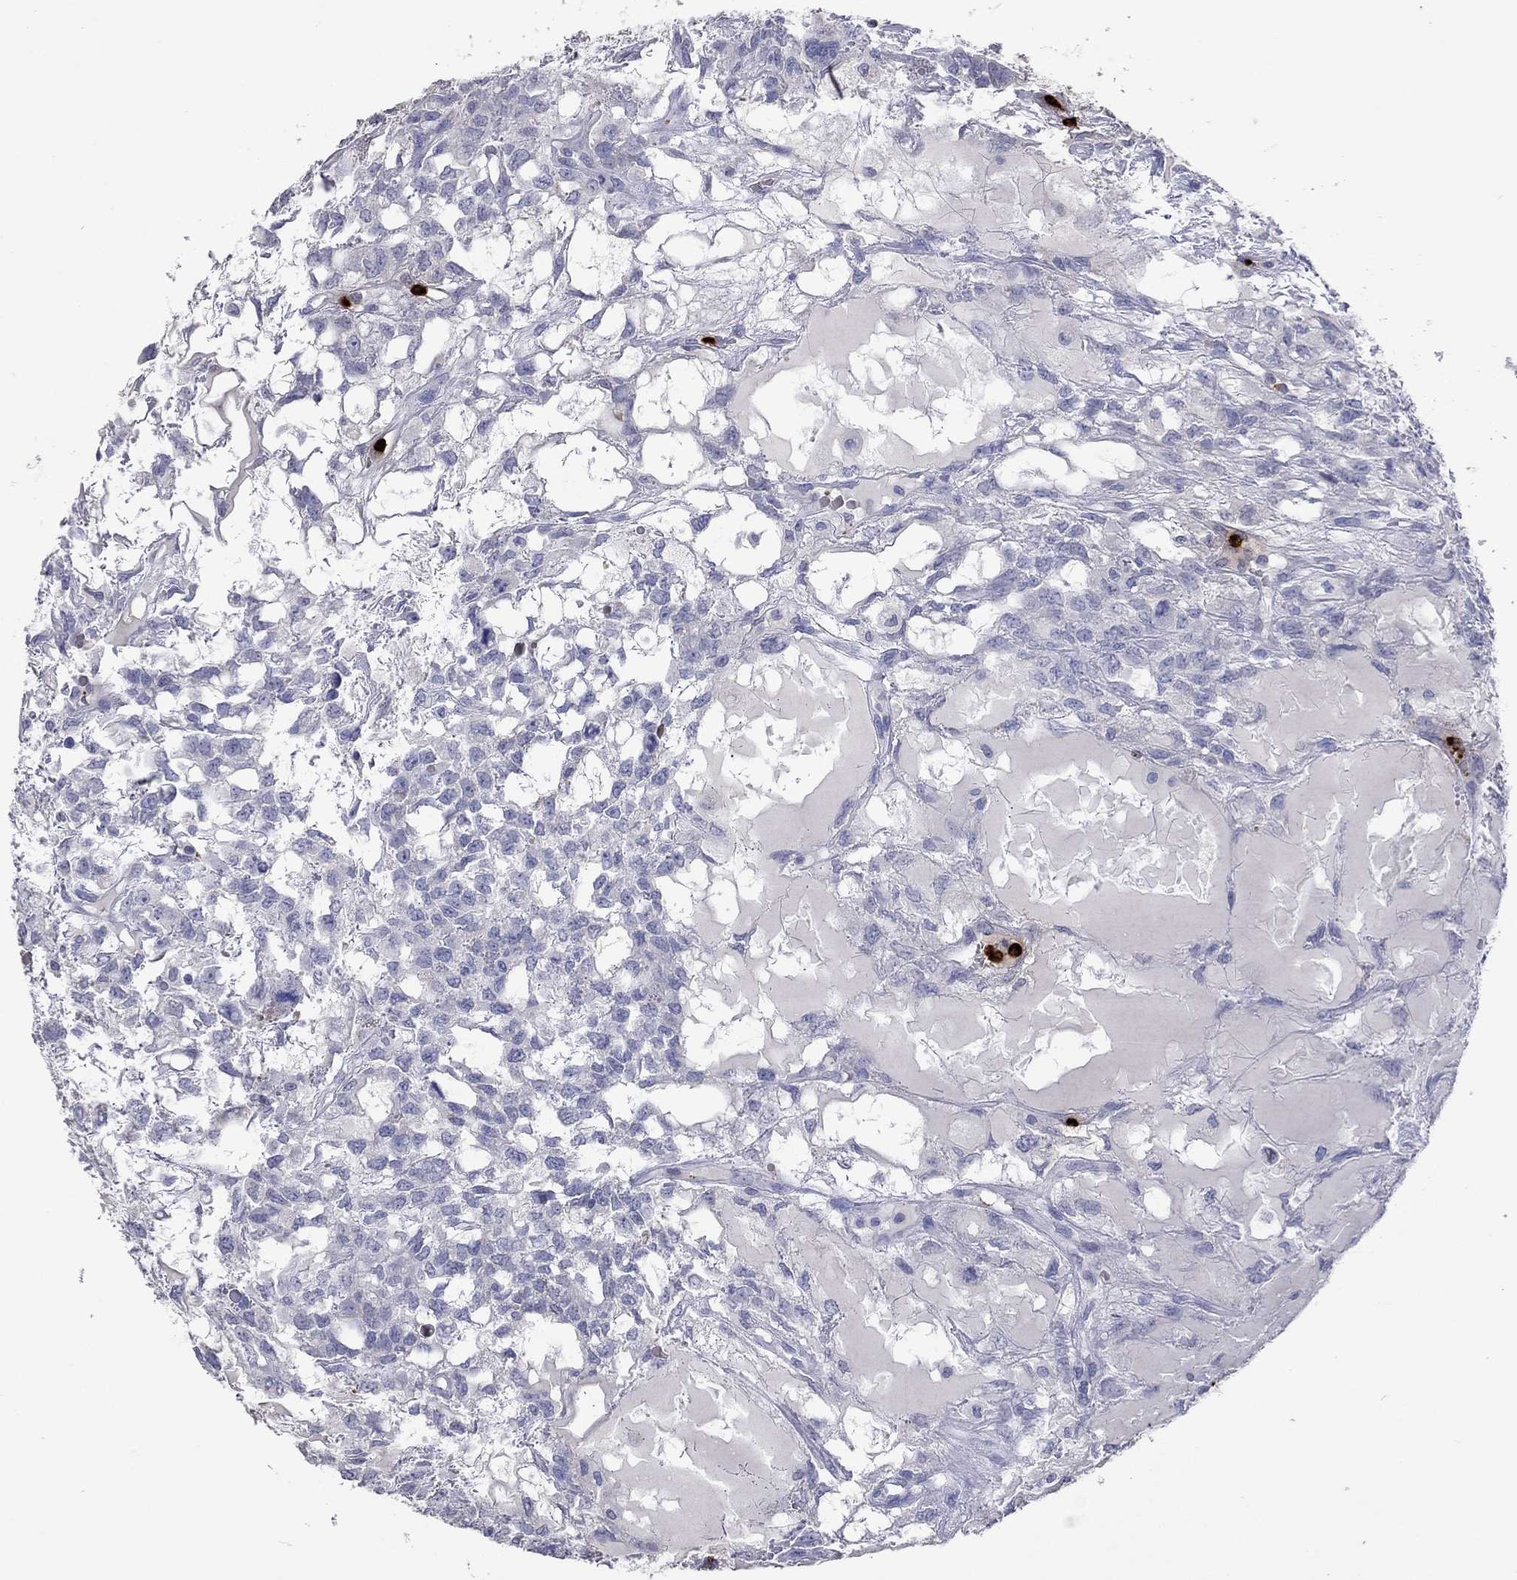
{"staining": {"intensity": "negative", "quantity": "none", "location": "none"}, "tissue": "testis cancer", "cell_type": "Tumor cells", "image_type": "cancer", "snomed": [{"axis": "morphology", "description": "Seminoma, NOS"}, {"axis": "topography", "description": "Testis"}], "caption": "This histopathology image is of seminoma (testis) stained with immunohistochemistry to label a protein in brown with the nuclei are counter-stained blue. There is no staining in tumor cells. (DAB immunohistochemistry (IHC) visualized using brightfield microscopy, high magnification).", "gene": "CCL5", "patient": {"sex": "male", "age": 52}}